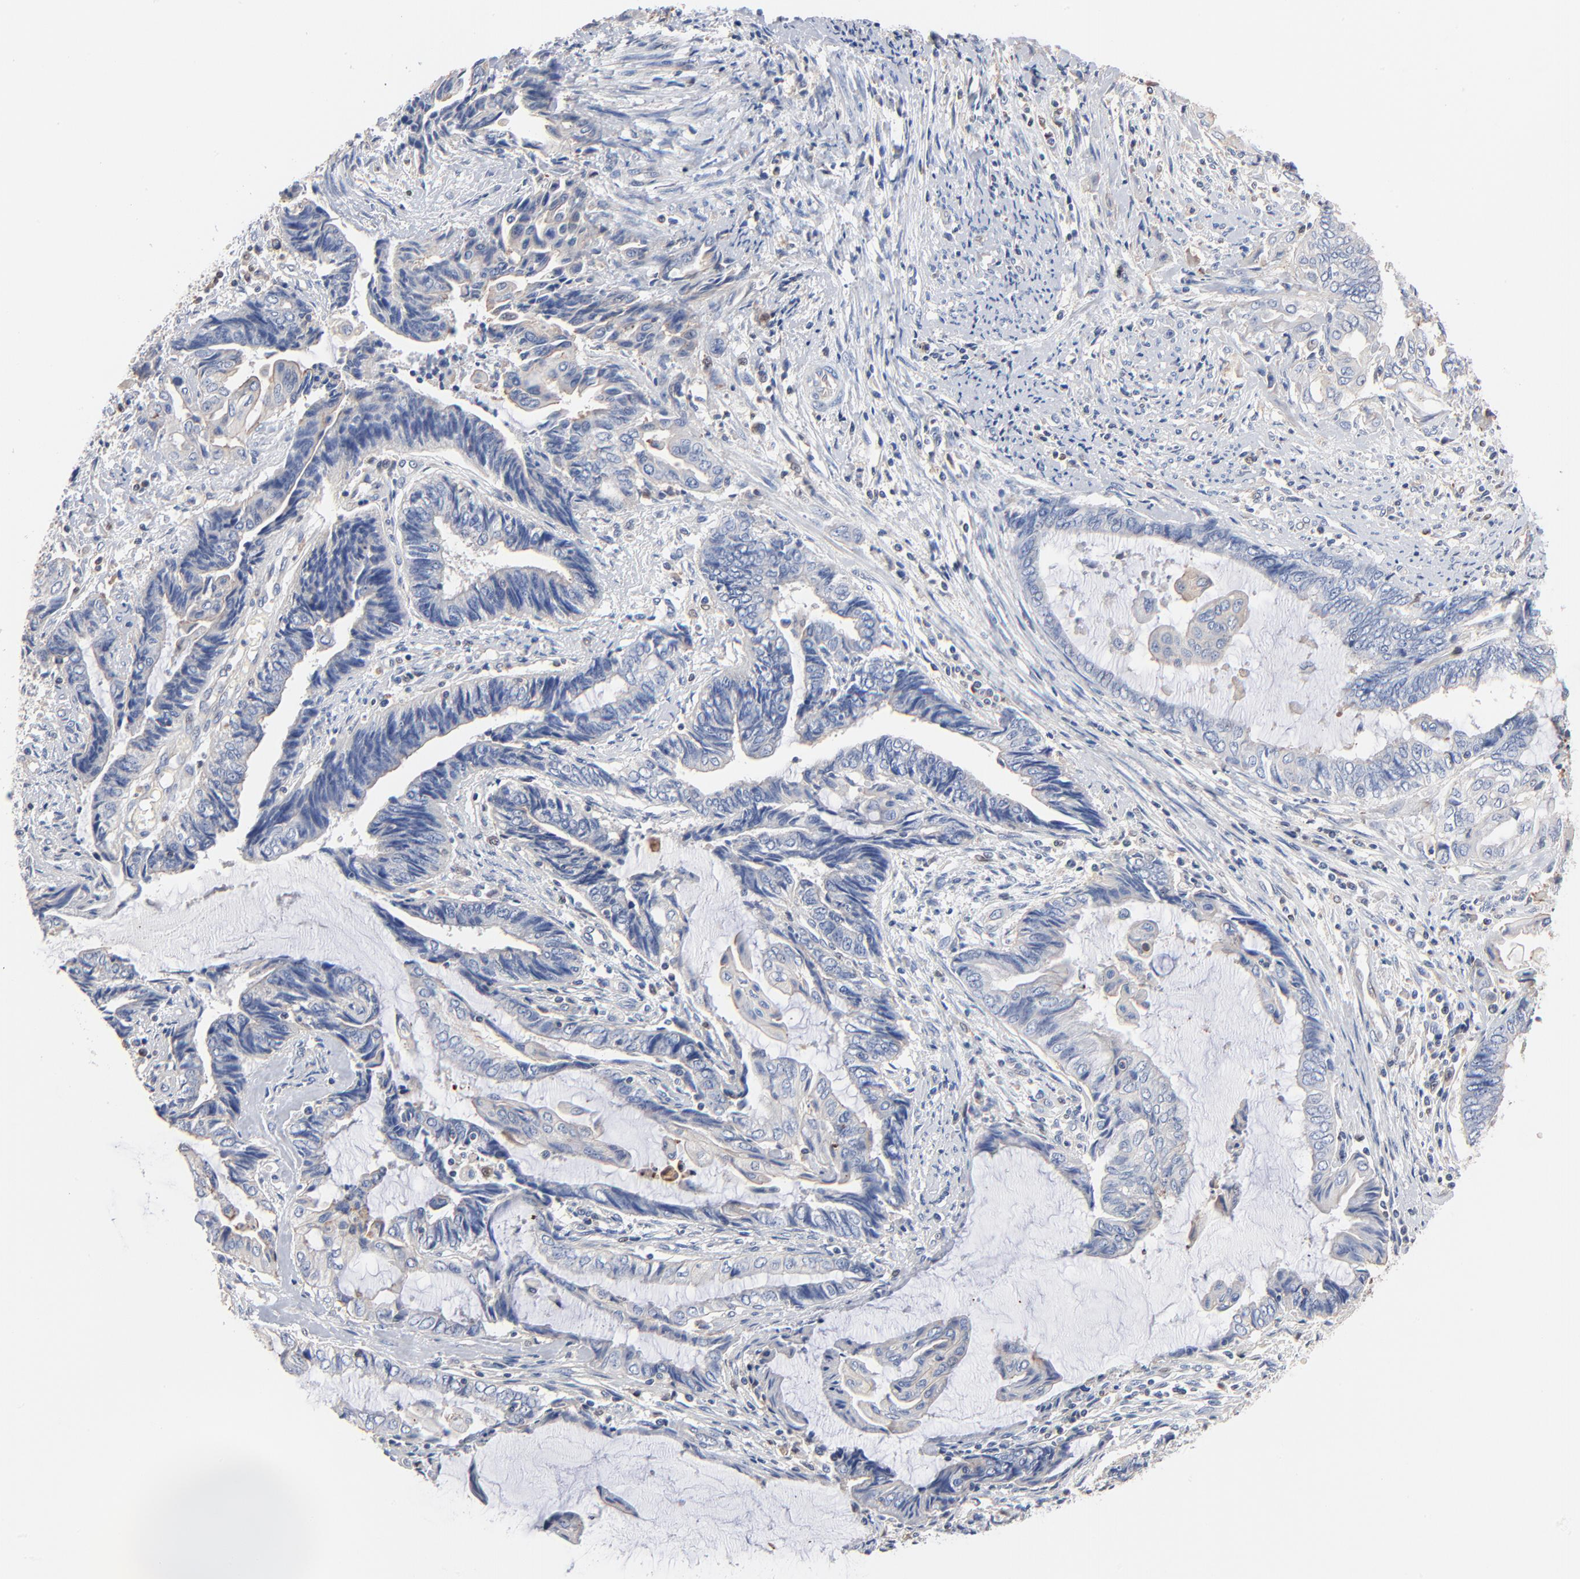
{"staining": {"intensity": "negative", "quantity": "none", "location": "none"}, "tissue": "endometrial cancer", "cell_type": "Tumor cells", "image_type": "cancer", "snomed": [{"axis": "morphology", "description": "Adenocarcinoma, NOS"}, {"axis": "topography", "description": "Uterus"}, {"axis": "topography", "description": "Endometrium"}], "caption": "The IHC photomicrograph has no significant staining in tumor cells of adenocarcinoma (endometrial) tissue.", "gene": "ARHGEF6", "patient": {"sex": "female", "age": 70}}